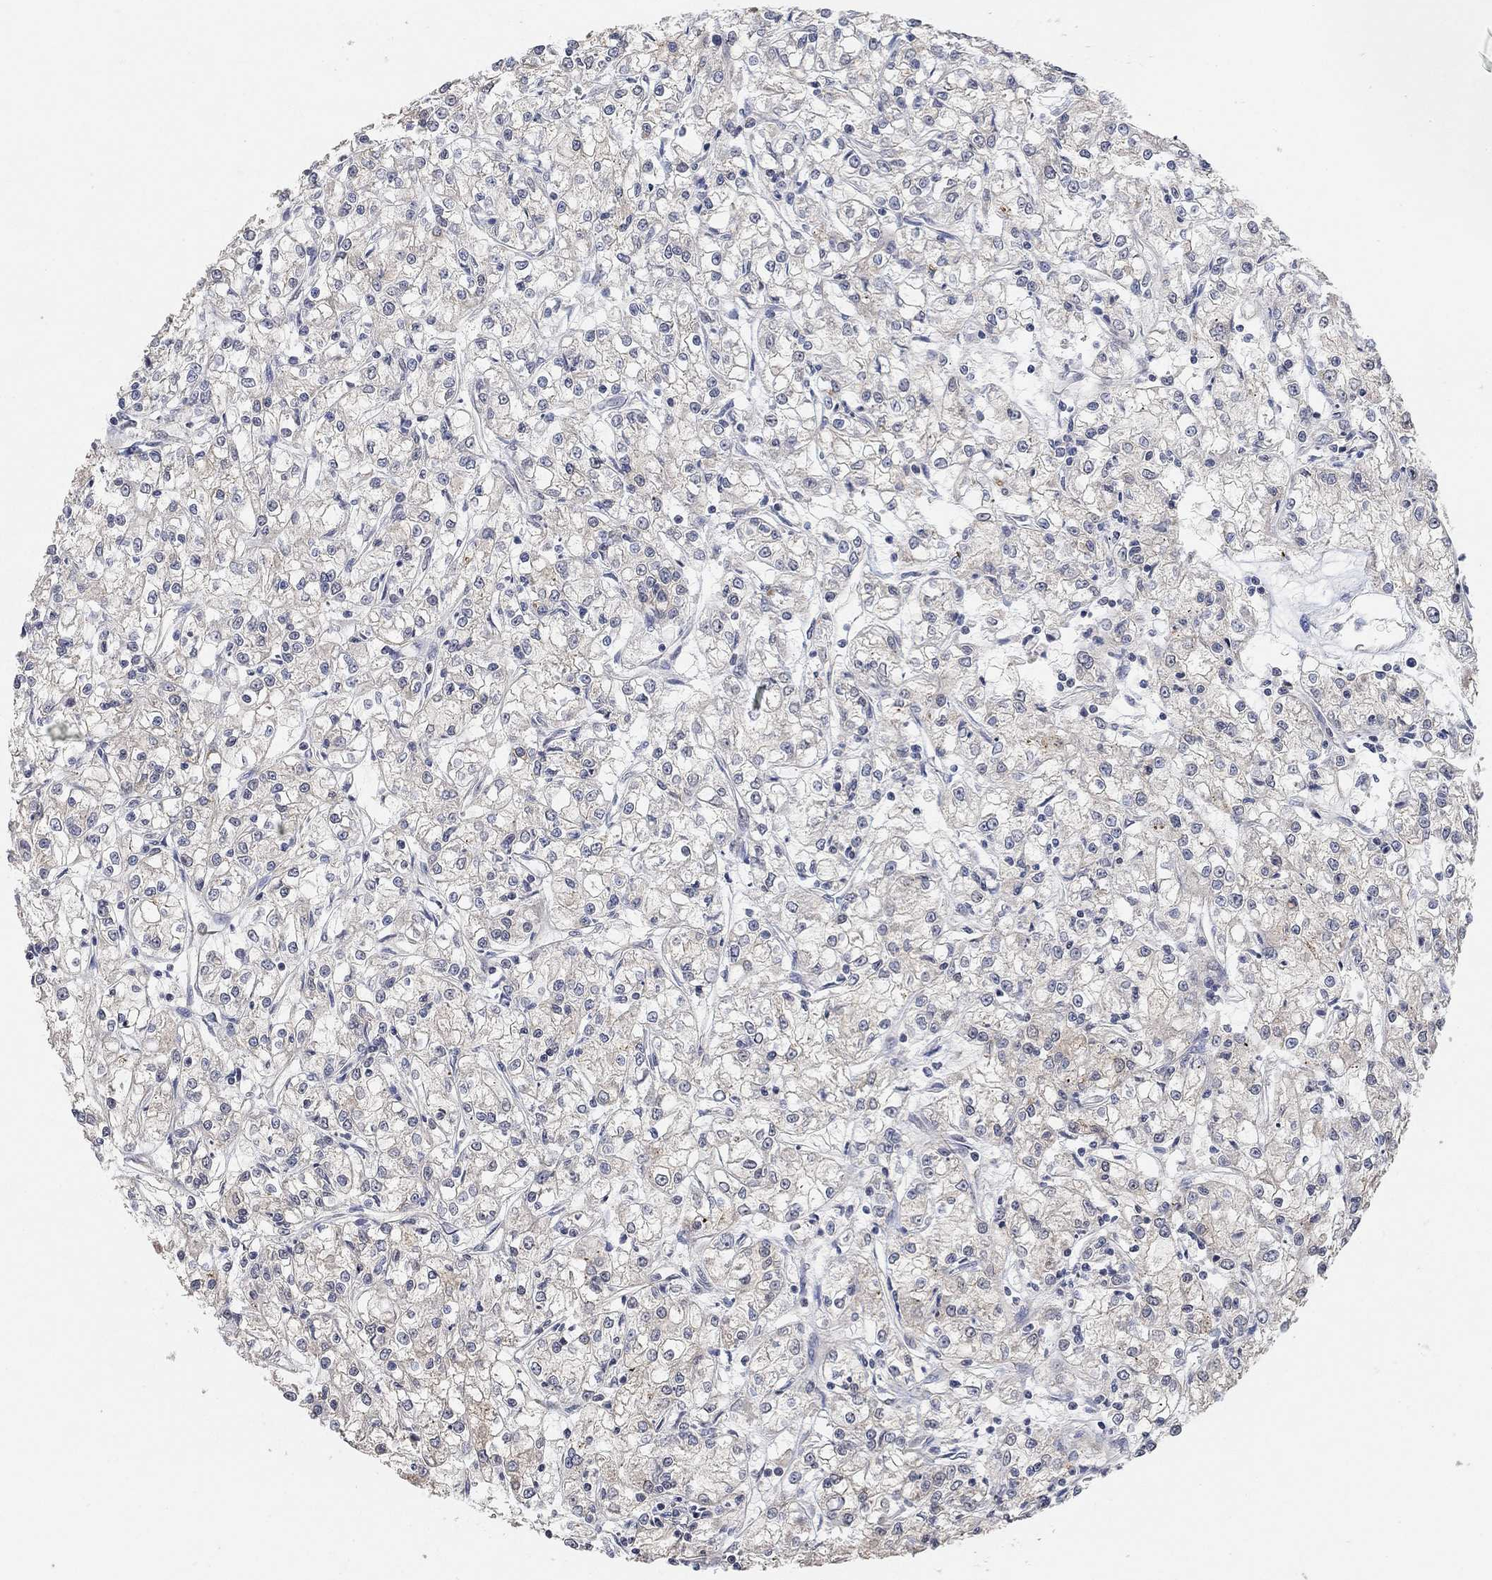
{"staining": {"intensity": "weak", "quantity": "25%-75%", "location": "cytoplasmic/membranous"}, "tissue": "renal cancer", "cell_type": "Tumor cells", "image_type": "cancer", "snomed": [{"axis": "morphology", "description": "Adenocarcinoma, NOS"}, {"axis": "topography", "description": "Kidney"}], "caption": "Protein staining reveals weak cytoplasmic/membranous staining in approximately 25%-75% of tumor cells in renal adenocarcinoma.", "gene": "UNC5B", "patient": {"sex": "female", "age": 59}}